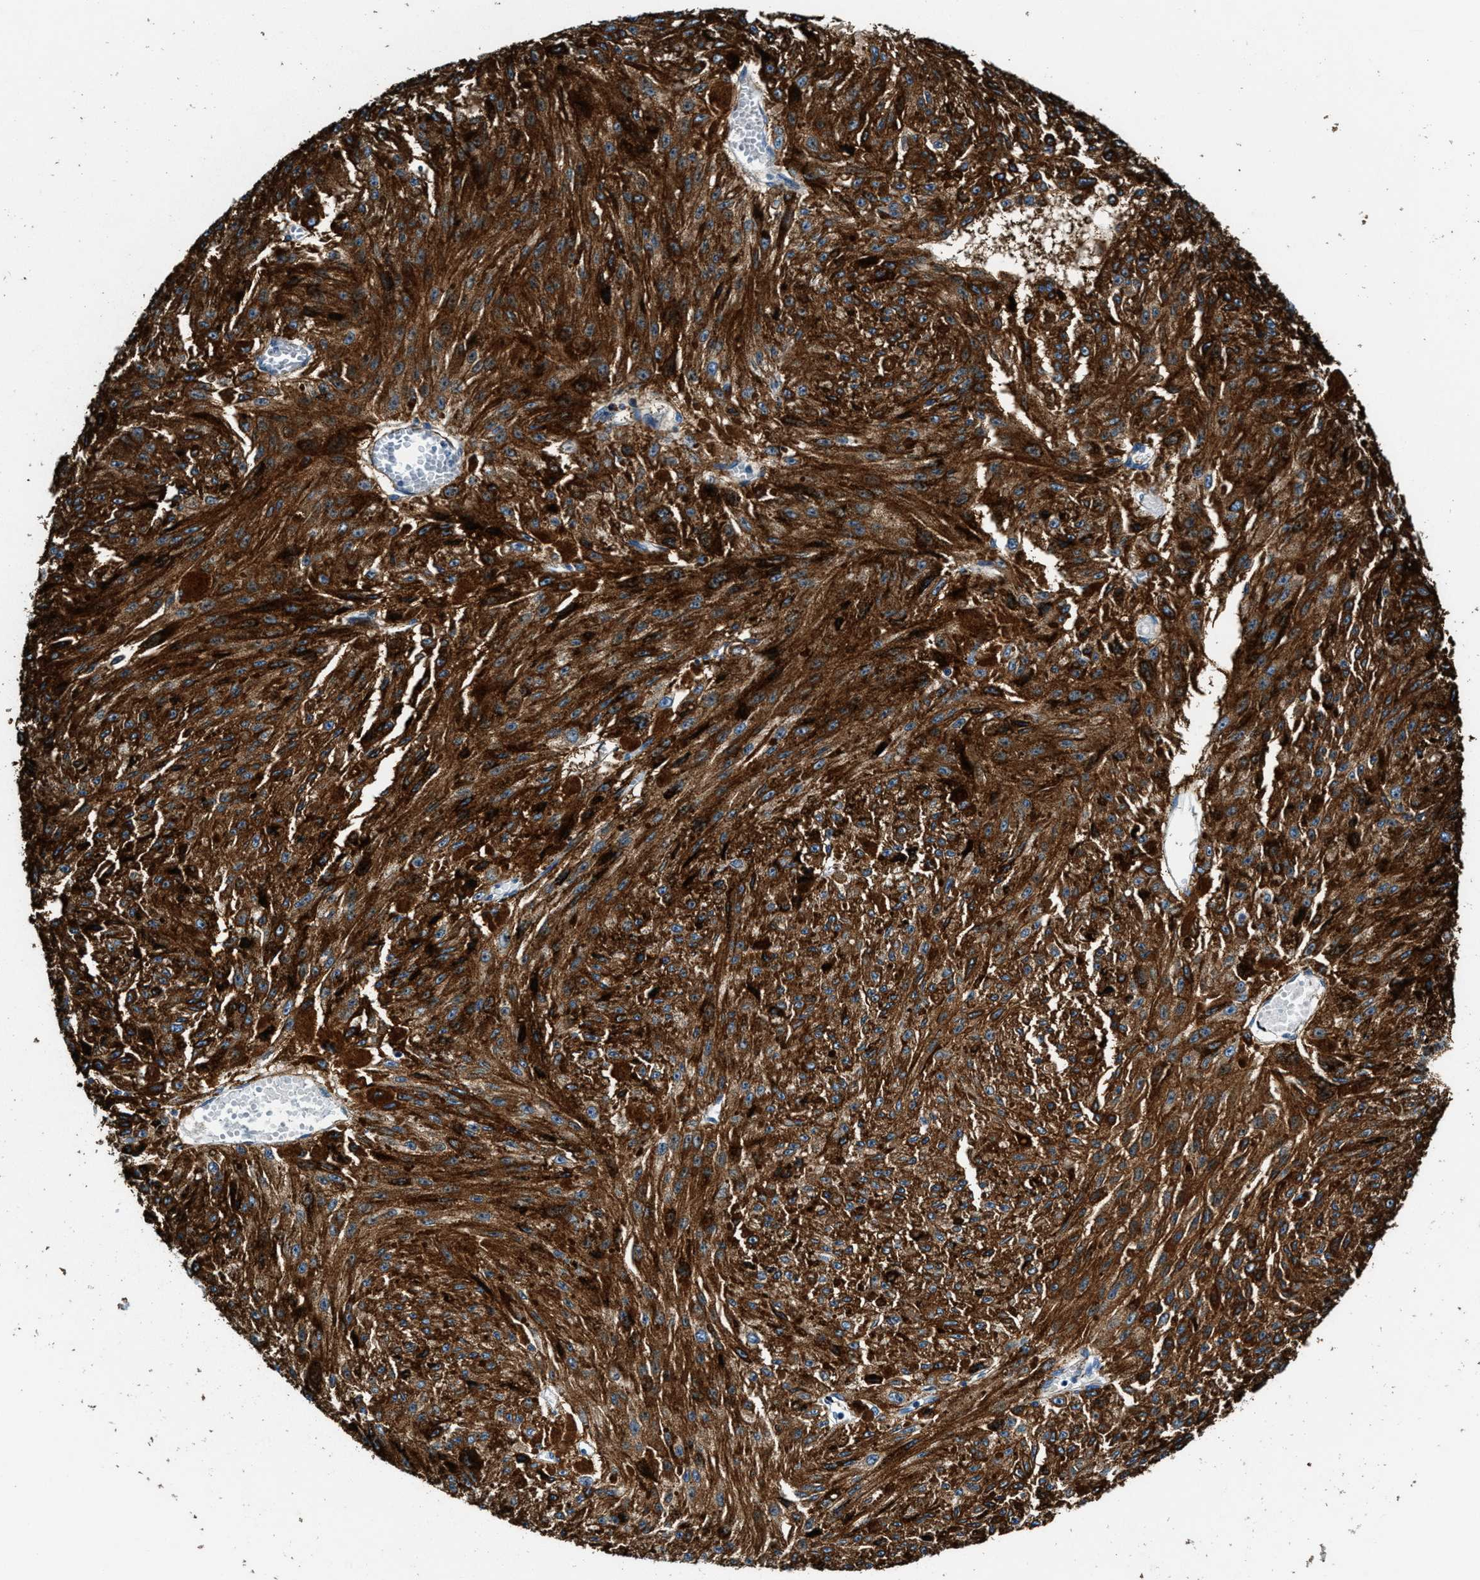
{"staining": {"intensity": "strong", "quantity": ">75%", "location": "cytoplasmic/membranous"}, "tissue": "melanoma", "cell_type": "Tumor cells", "image_type": "cancer", "snomed": [{"axis": "morphology", "description": "Malignant melanoma, NOS"}, {"axis": "topography", "description": "Other"}], "caption": "Protein expression analysis of malignant melanoma reveals strong cytoplasmic/membranous positivity in about >75% of tumor cells. The protein is stained brown, and the nuclei are stained in blue (DAB (3,3'-diaminobenzidine) IHC with brightfield microscopy, high magnification).", "gene": "SLFN11", "patient": {"sex": "male", "age": 79}}